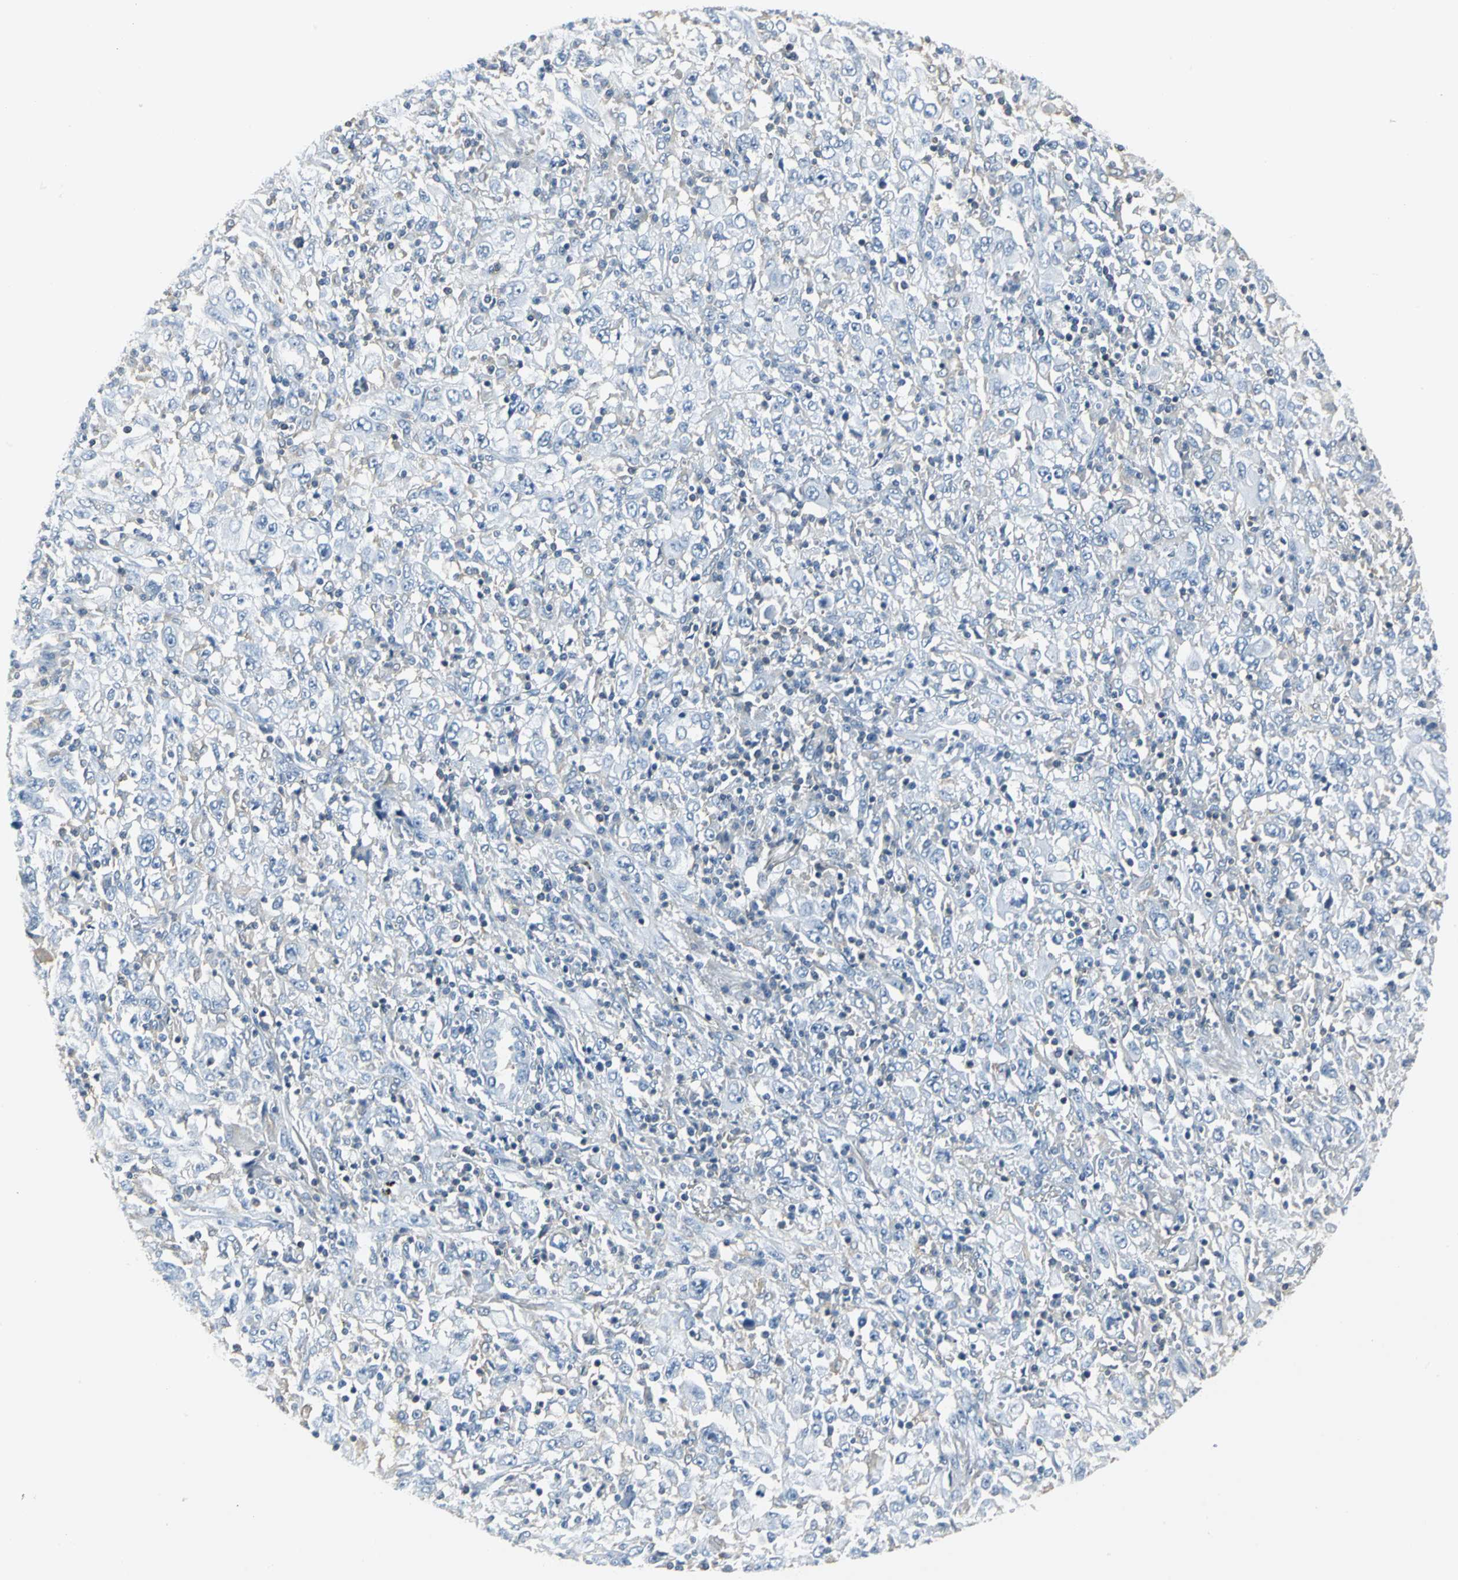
{"staining": {"intensity": "negative", "quantity": "none", "location": "none"}, "tissue": "melanoma", "cell_type": "Tumor cells", "image_type": "cancer", "snomed": [{"axis": "morphology", "description": "Malignant melanoma, Metastatic site"}, {"axis": "topography", "description": "Skin"}], "caption": "Tumor cells are negative for protein expression in human melanoma.", "gene": "IQGAP2", "patient": {"sex": "female", "age": 56}}